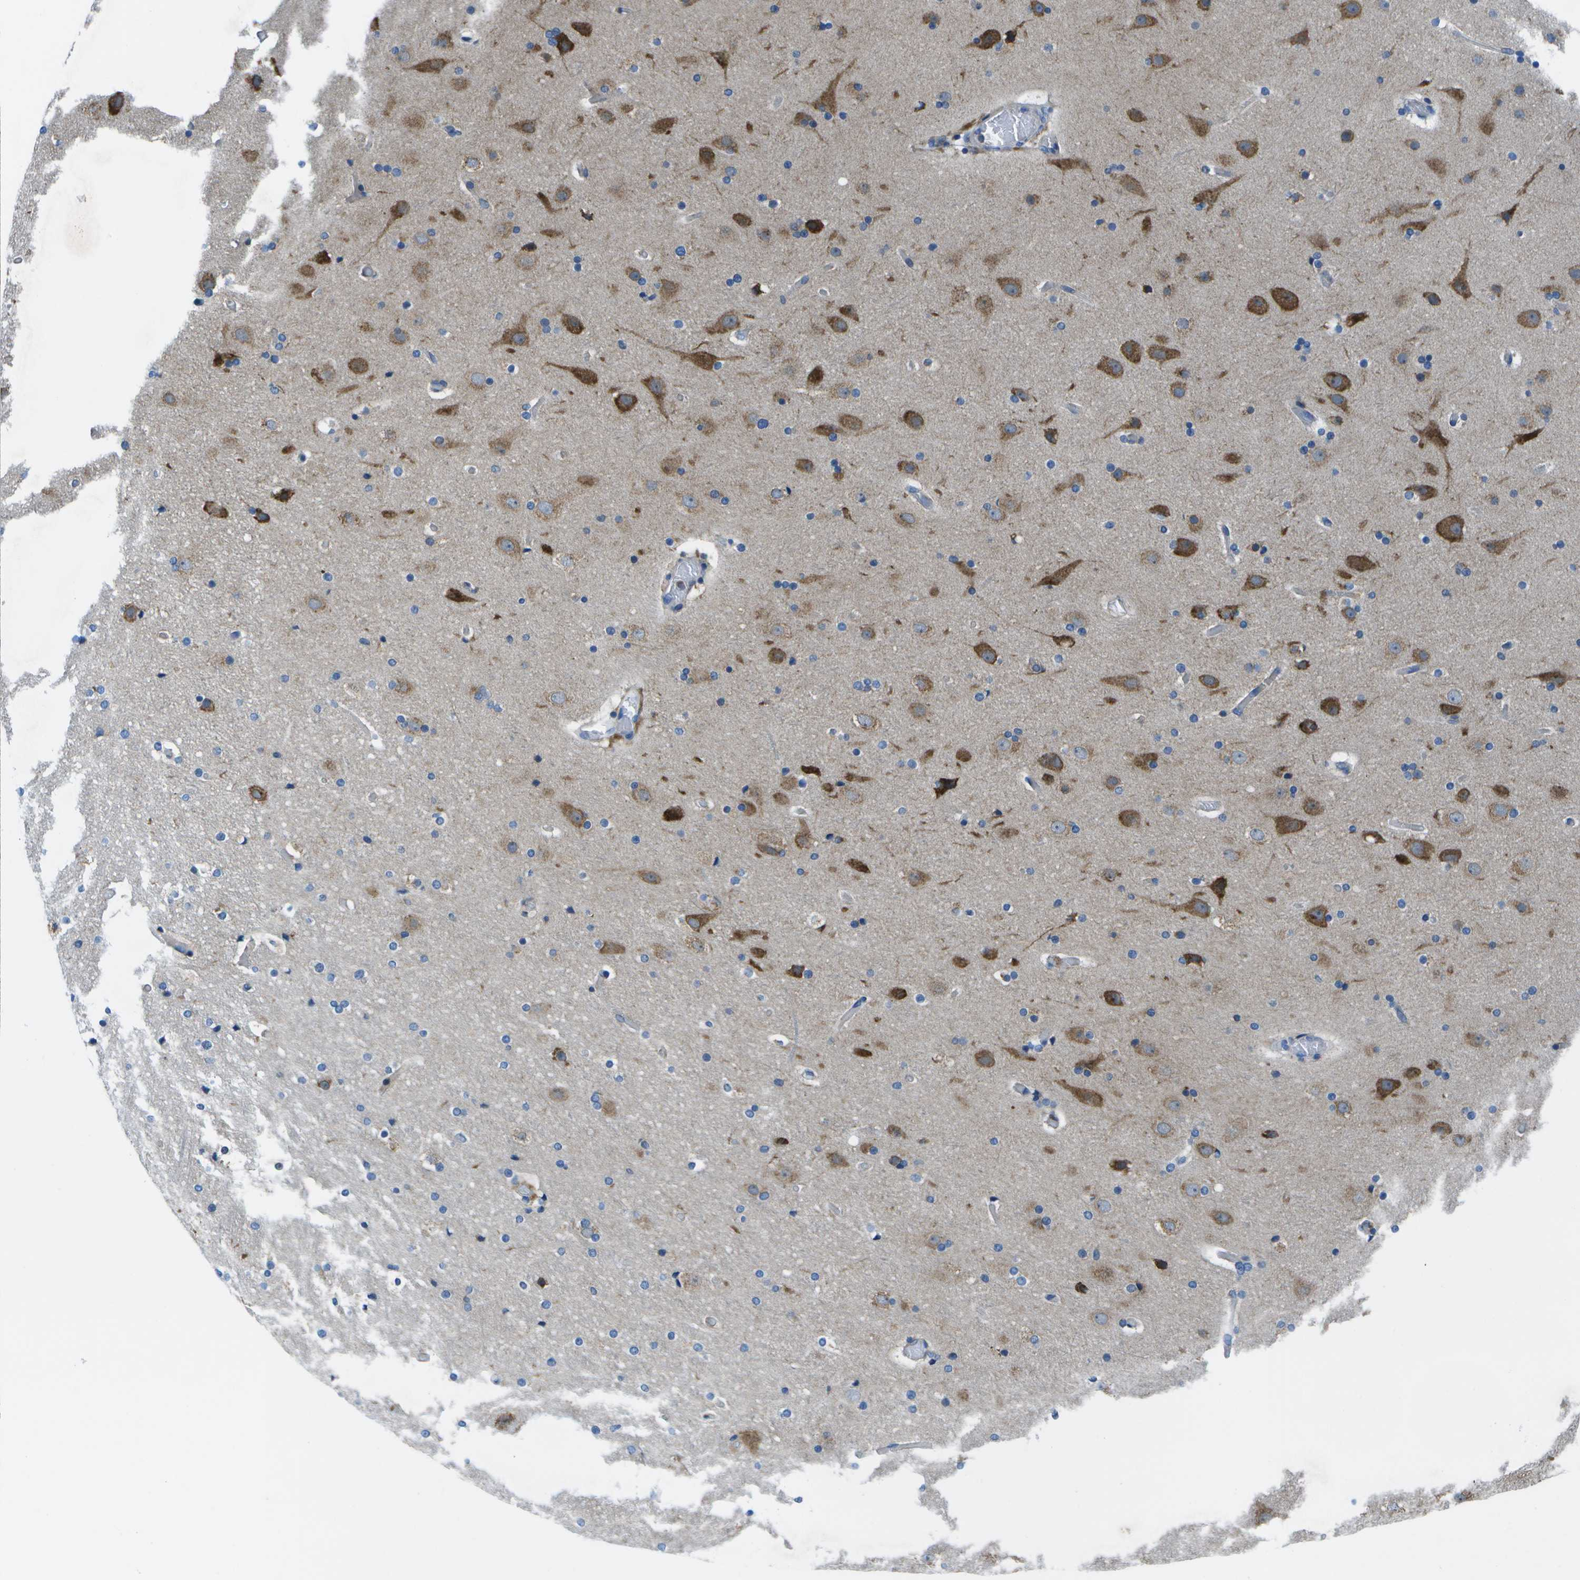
{"staining": {"intensity": "weak", "quantity": "25%-75%", "location": "cytoplasmic/membranous"}, "tissue": "cerebral cortex", "cell_type": "Endothelial cells", "image_type": "normal", "snomed": [{"axis": "morphology", "description": "Normal tissue, NOS"}, {"axis": "topography", "description": "Cerebral cortex"}], "caption": "Immunohistochemical staining of unremarkable cerebral cortex displays low levels of weak cytoplasmic/membranous expression in approximately 25%-75% of endothelial cells. (brown staining indicates protein expression, while blue staining denotes nuclei).", "gene": "GDF5", "patient": {"sex": "male", "age": 57}}